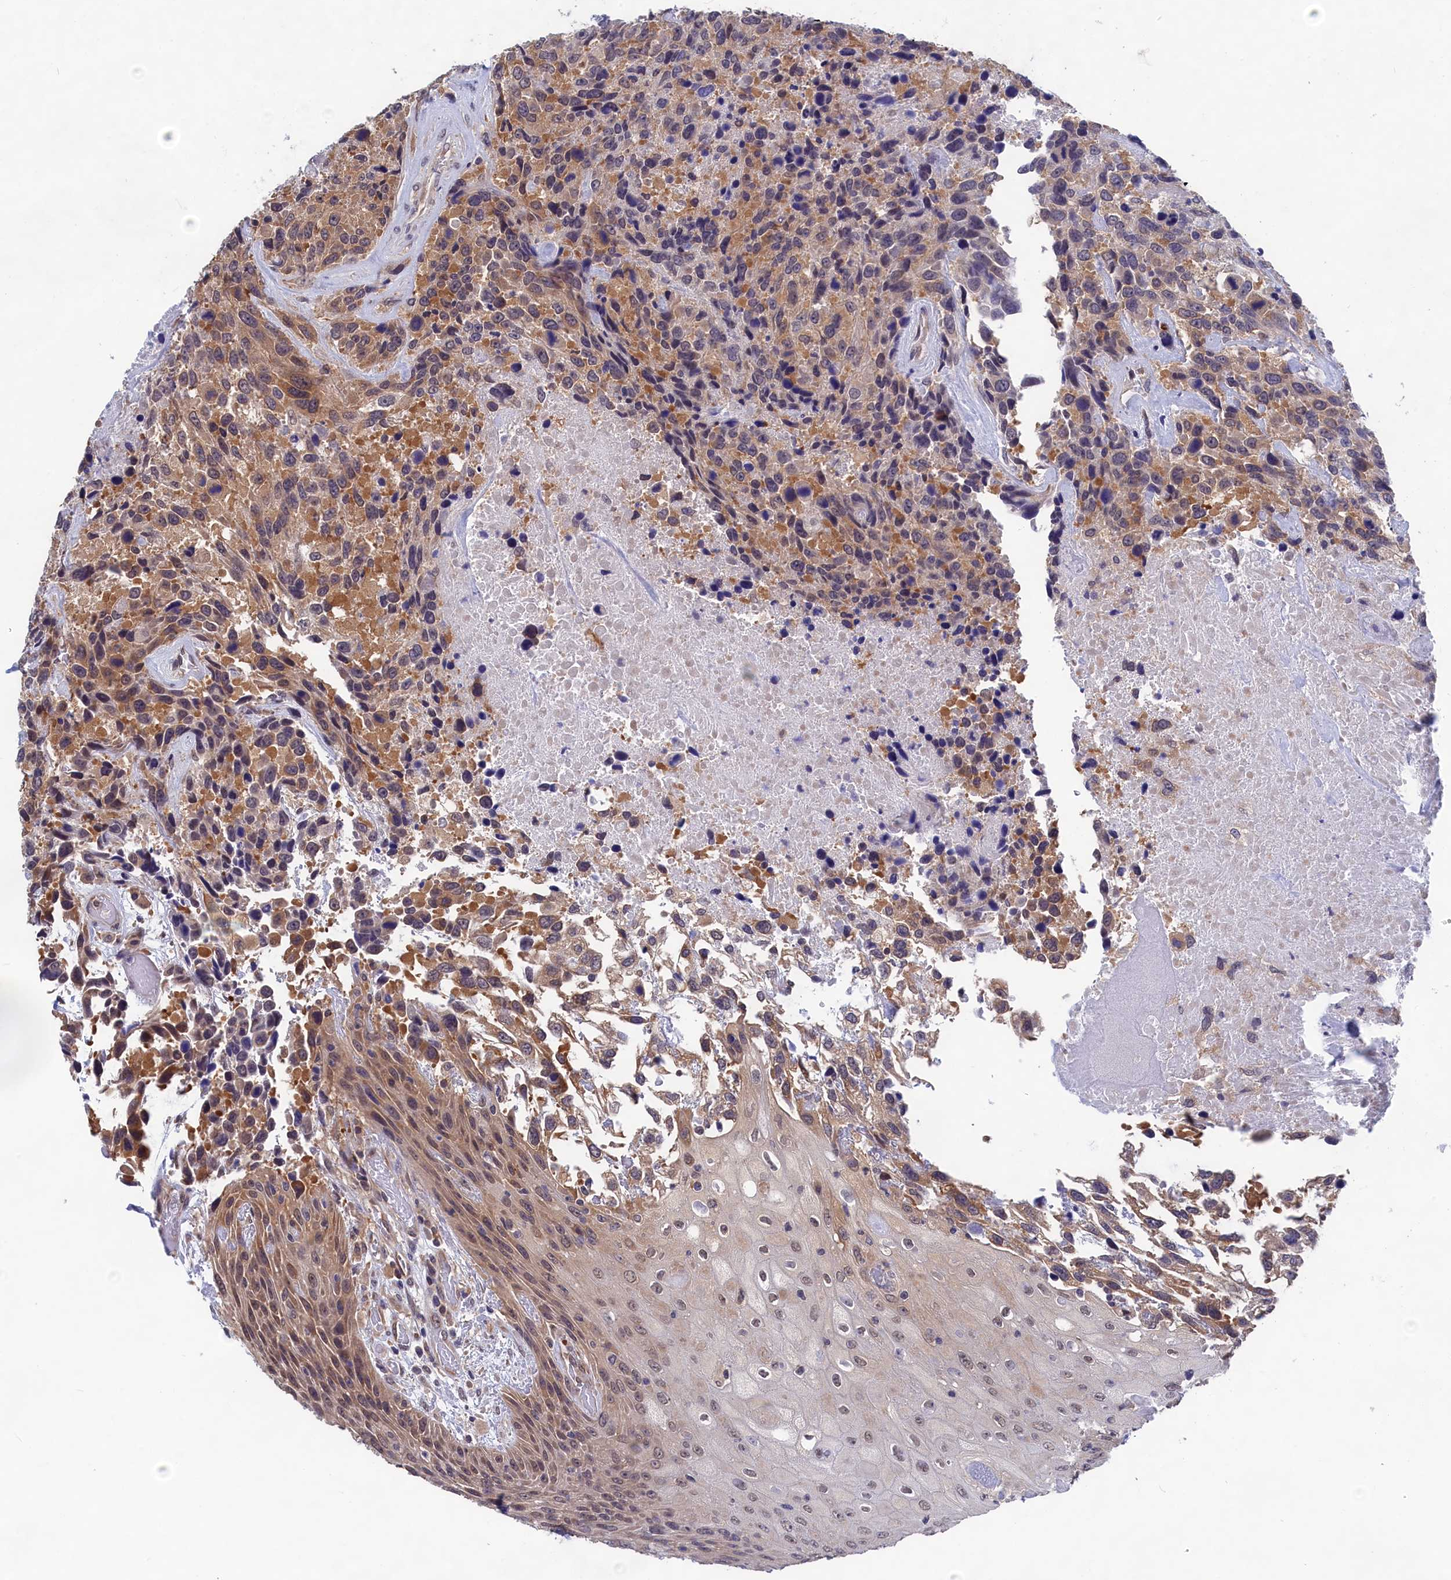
{"staining": {"intensity": "weak", "quantity": "25%-75%", "location": "cytoplasmic/membranous,nuclear"}, "tissue": "urothelial cancer", "cell_type": "Tumor cells", "image_type": "cancer", "snomed": [{"axis": "morphology", "description": "Urothelial carcinoma, High grade"}, {"axis": "topography", "description": "Urinary bladder"}], "caption": "Immunohistochemical staining of human urothelial carcinoma (high-grade) displays low levels of weak cytoplasmic/membranous and nuclear protein staining in approximately 25%-75% of tumor cells.", "gene": "PGP", "patient": {"sex": "female", "age": 70}}